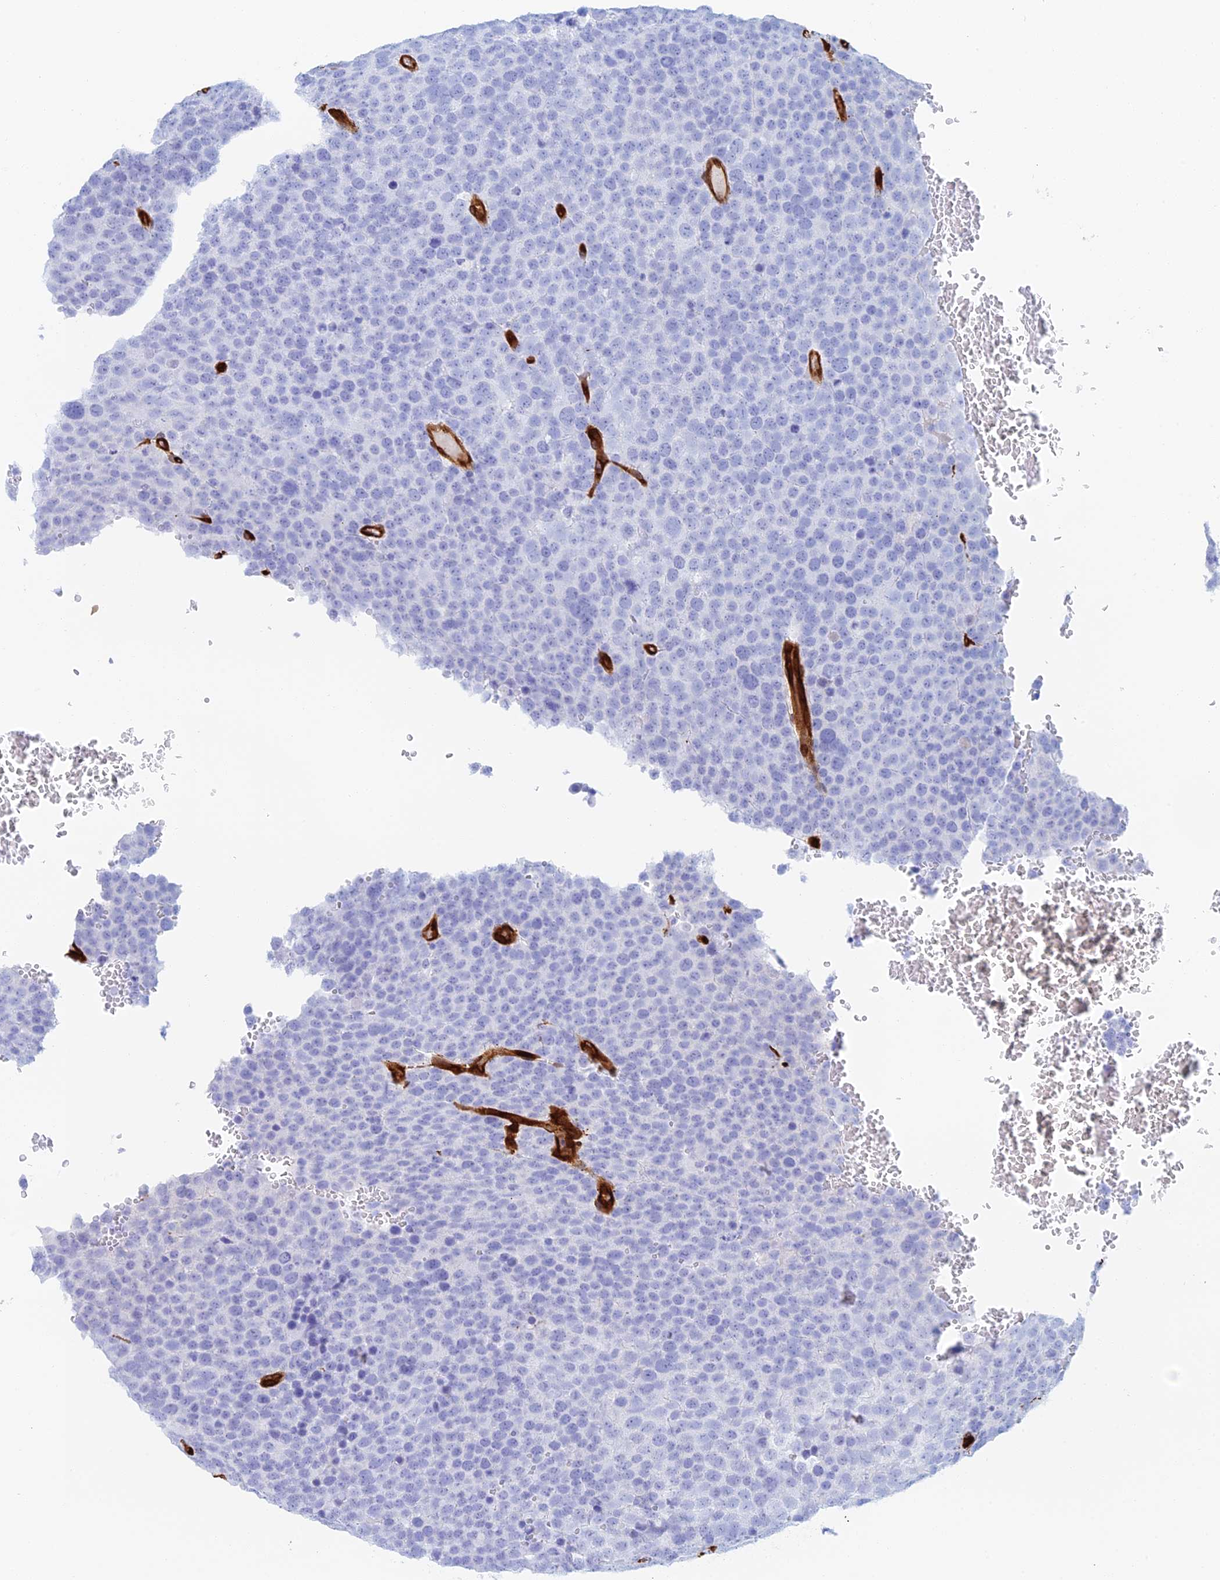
{"staining": {"intensity": "negative", "quantity": "none", "location": "none"}, "tissue": "testis cancer", "cell_type": "Tumor cells", "image_type": "cancer", "snomed": [{"axis": "morphology", "description": "Seminoma, NOS"}, {"axis": "topography", "description": "Testis"}], "caption": "The immunohistochemistry micrograph has no significant positivity in tumor cells of testis seminoma tissue.", "gene": "CRIP2", "patient": {"sex": "male", "age": 71}}